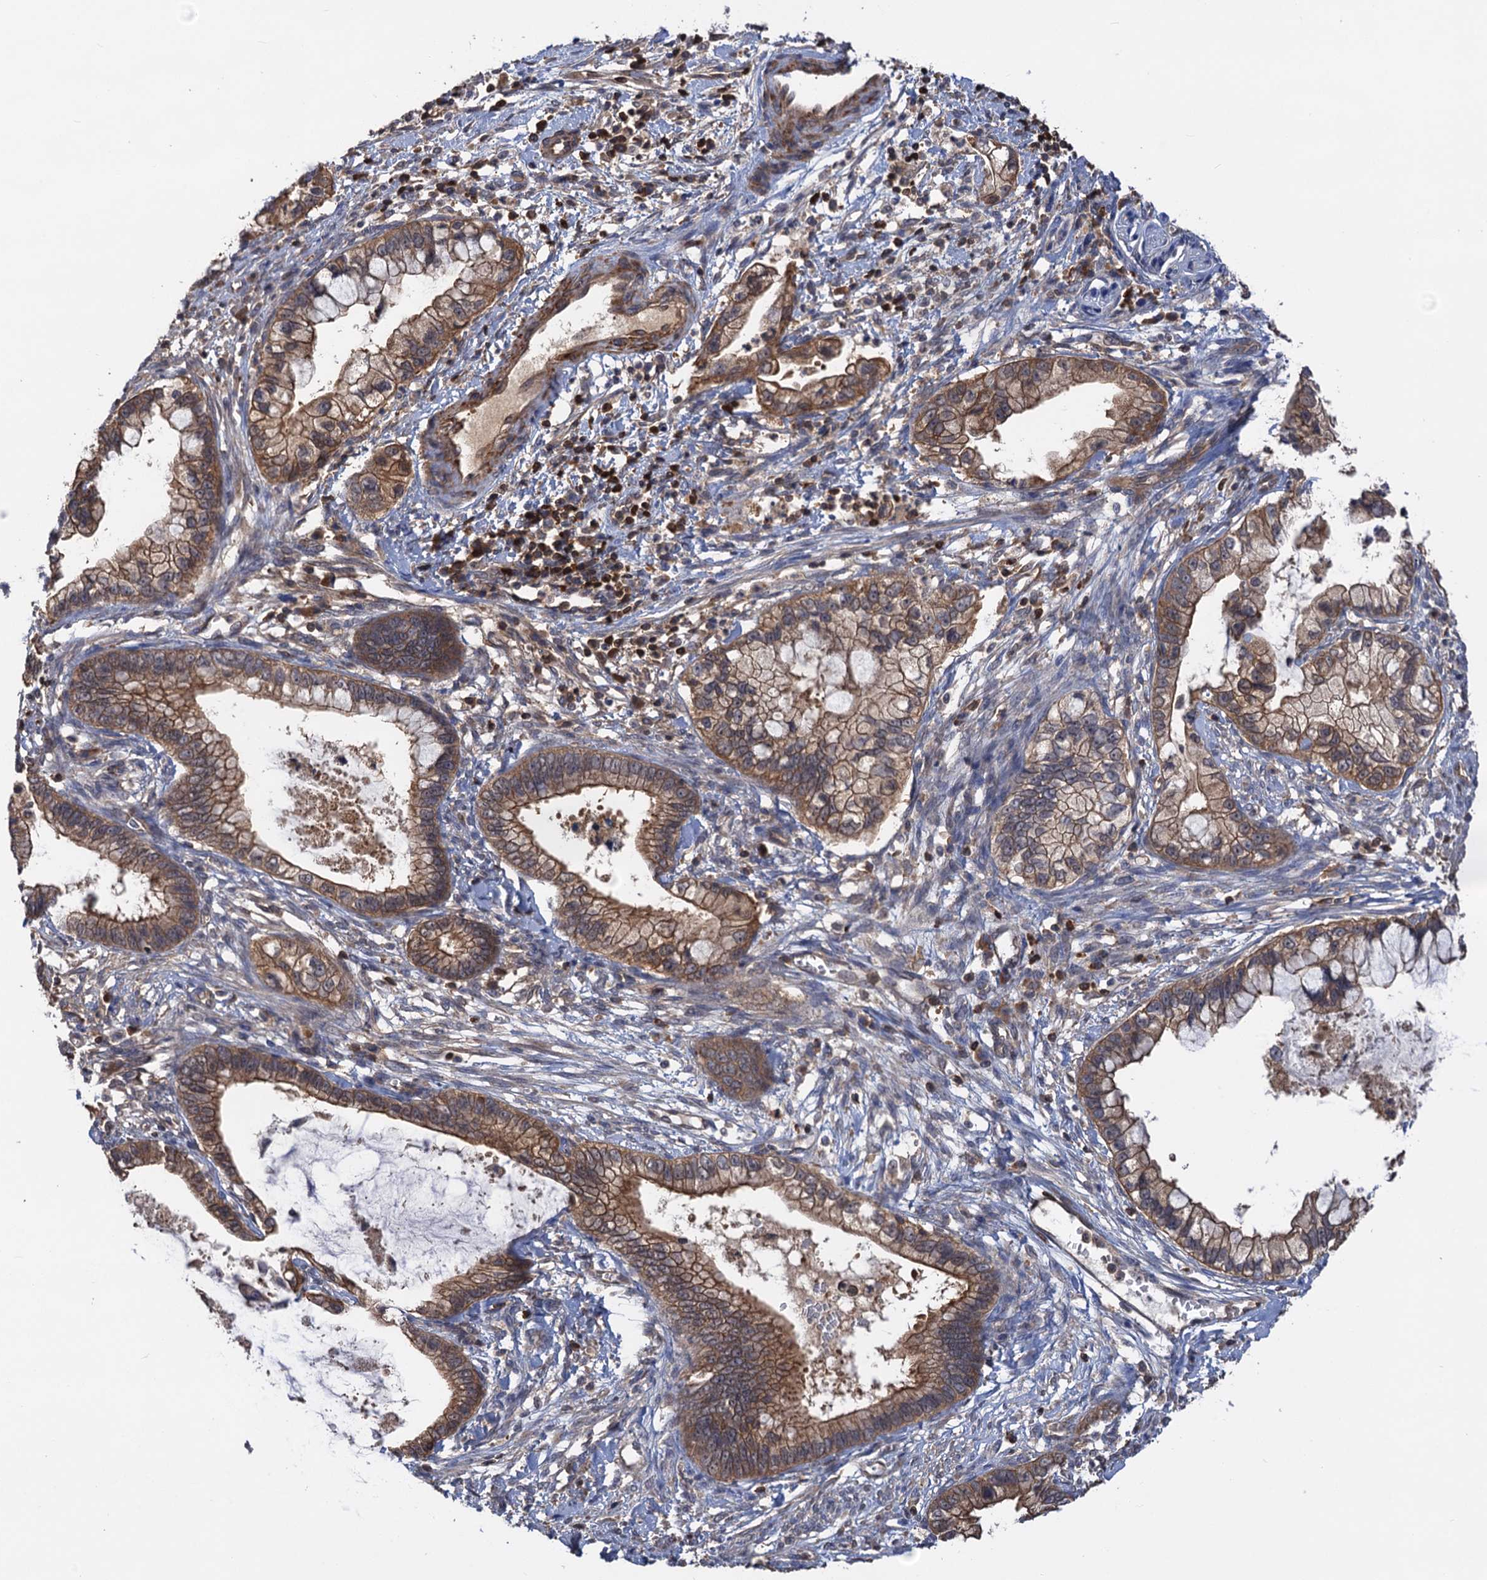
{"staining": {"intensity": "moderate", "quantity": ">75%", "location": "cytoplasmic/membranous"}, "tissue": "cervical cancer", "cell_type": "Tumor cells", "image_type": "cancer", "snomed": [{"axis": "morphology", "description": "Adenocarcinoma, NOS"}, {"axis": "topography", "description": "Cervix"}], "caption": "A histopathology image of adenocarcinoma (cervical) stained for a protein shows moderate cytoplasmic/membranous brown staining in tumor cells.", "gene": "DGKA", "patient": {"sex": "female", "age": 44}}